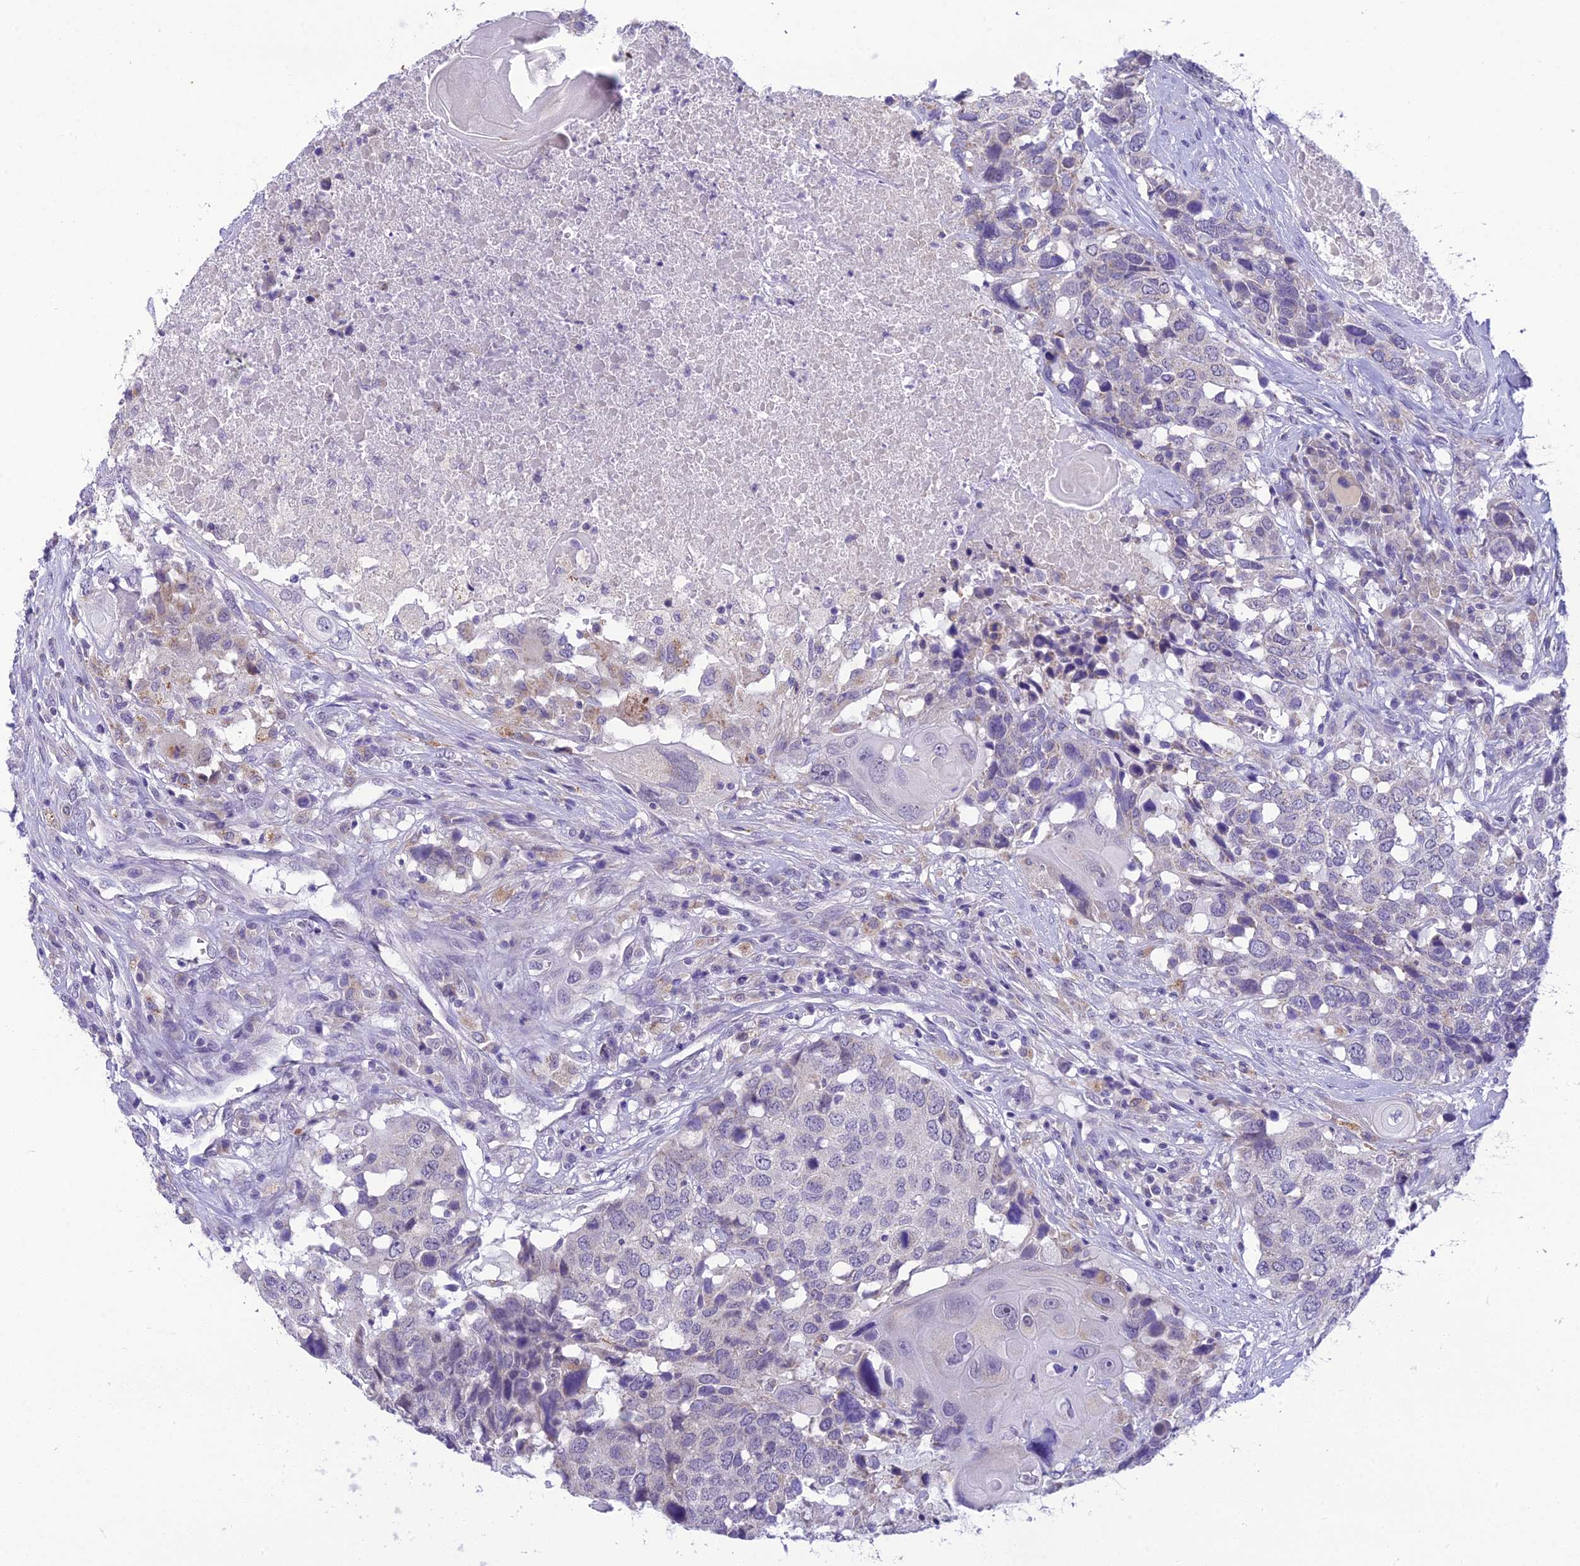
{"staining": {"intensity": "negative", "quantity": "none", "location": "none"}, "tissue": "head and neck cancer", "cell_type": "Tumor cells", "image_type": "cancer", "snomed": [{"axis": "morphology", "description": "Squamous cell carcinoma, NOS"}, {"axis": "topography", "description": "Head-Neck"}], "caption": "Immunohistochemistry (IHC) of human squamous cell carcinoma (head and neck) displays no expression in tumor cells.", "gene": "MIIP", "patient": {"sex": "male", "age": 66}}